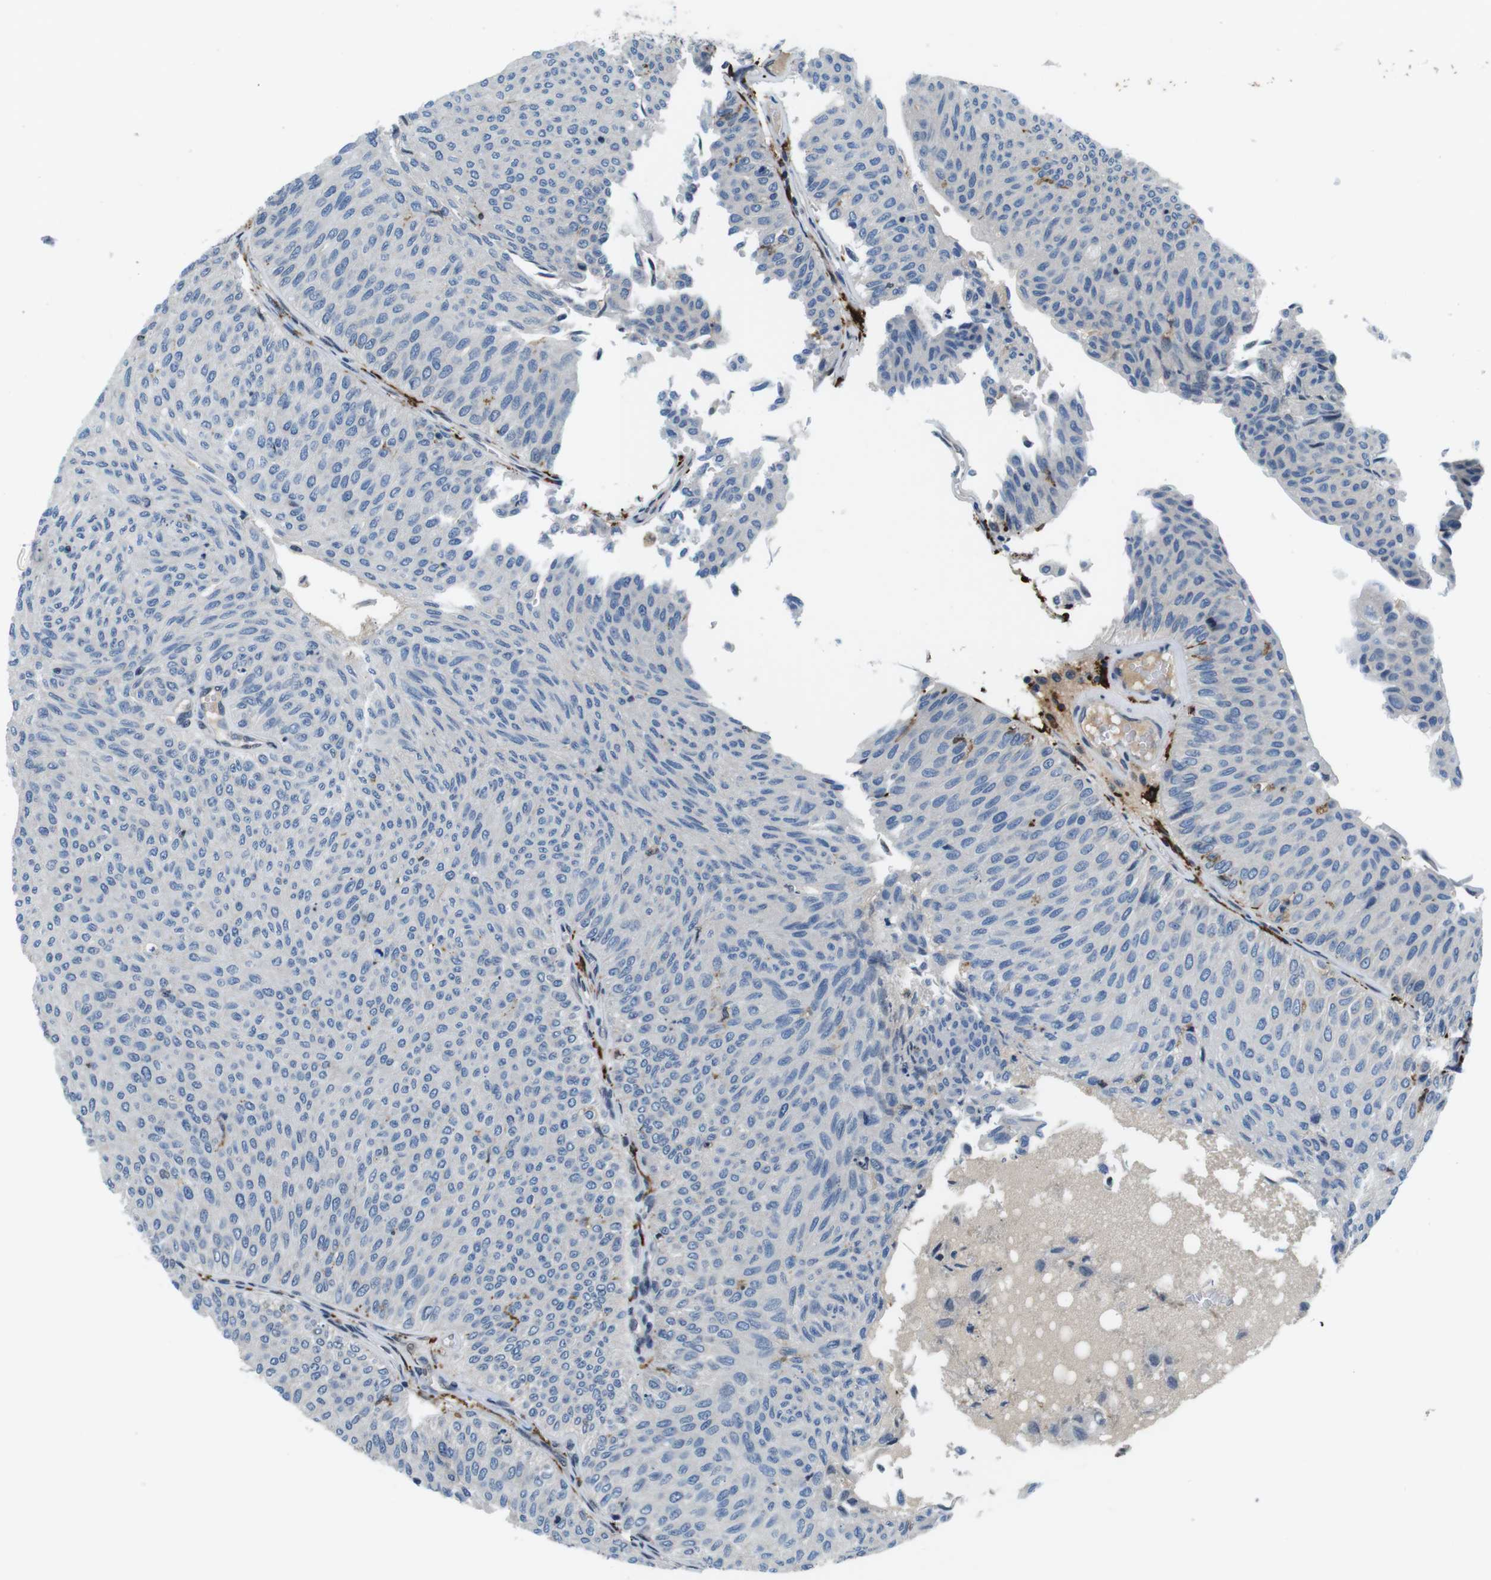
{"staining": {"intensity": "negative", "quantity": "none", "location": "none"}, "tissue": "urothelial cancer", "cell_type": "Tumor cells", "image_type": "cancer", "snomed": [{"axis": "morphology", "description": "Urothelial carcinoma, Low grade"}, {"axis": "topography", "description": "Urinary bladder"}], "caption": "Protein analysis of urothelial cancer exhibits no significant staining in tumor cells. The staining is performed using DAB (3,3'-diaminobenzidine) brown chromogen with nuclei counter-stained in using hematoxylin.", "gene": "CD163L1", "patient": {"sex": "male", "age": 78}}